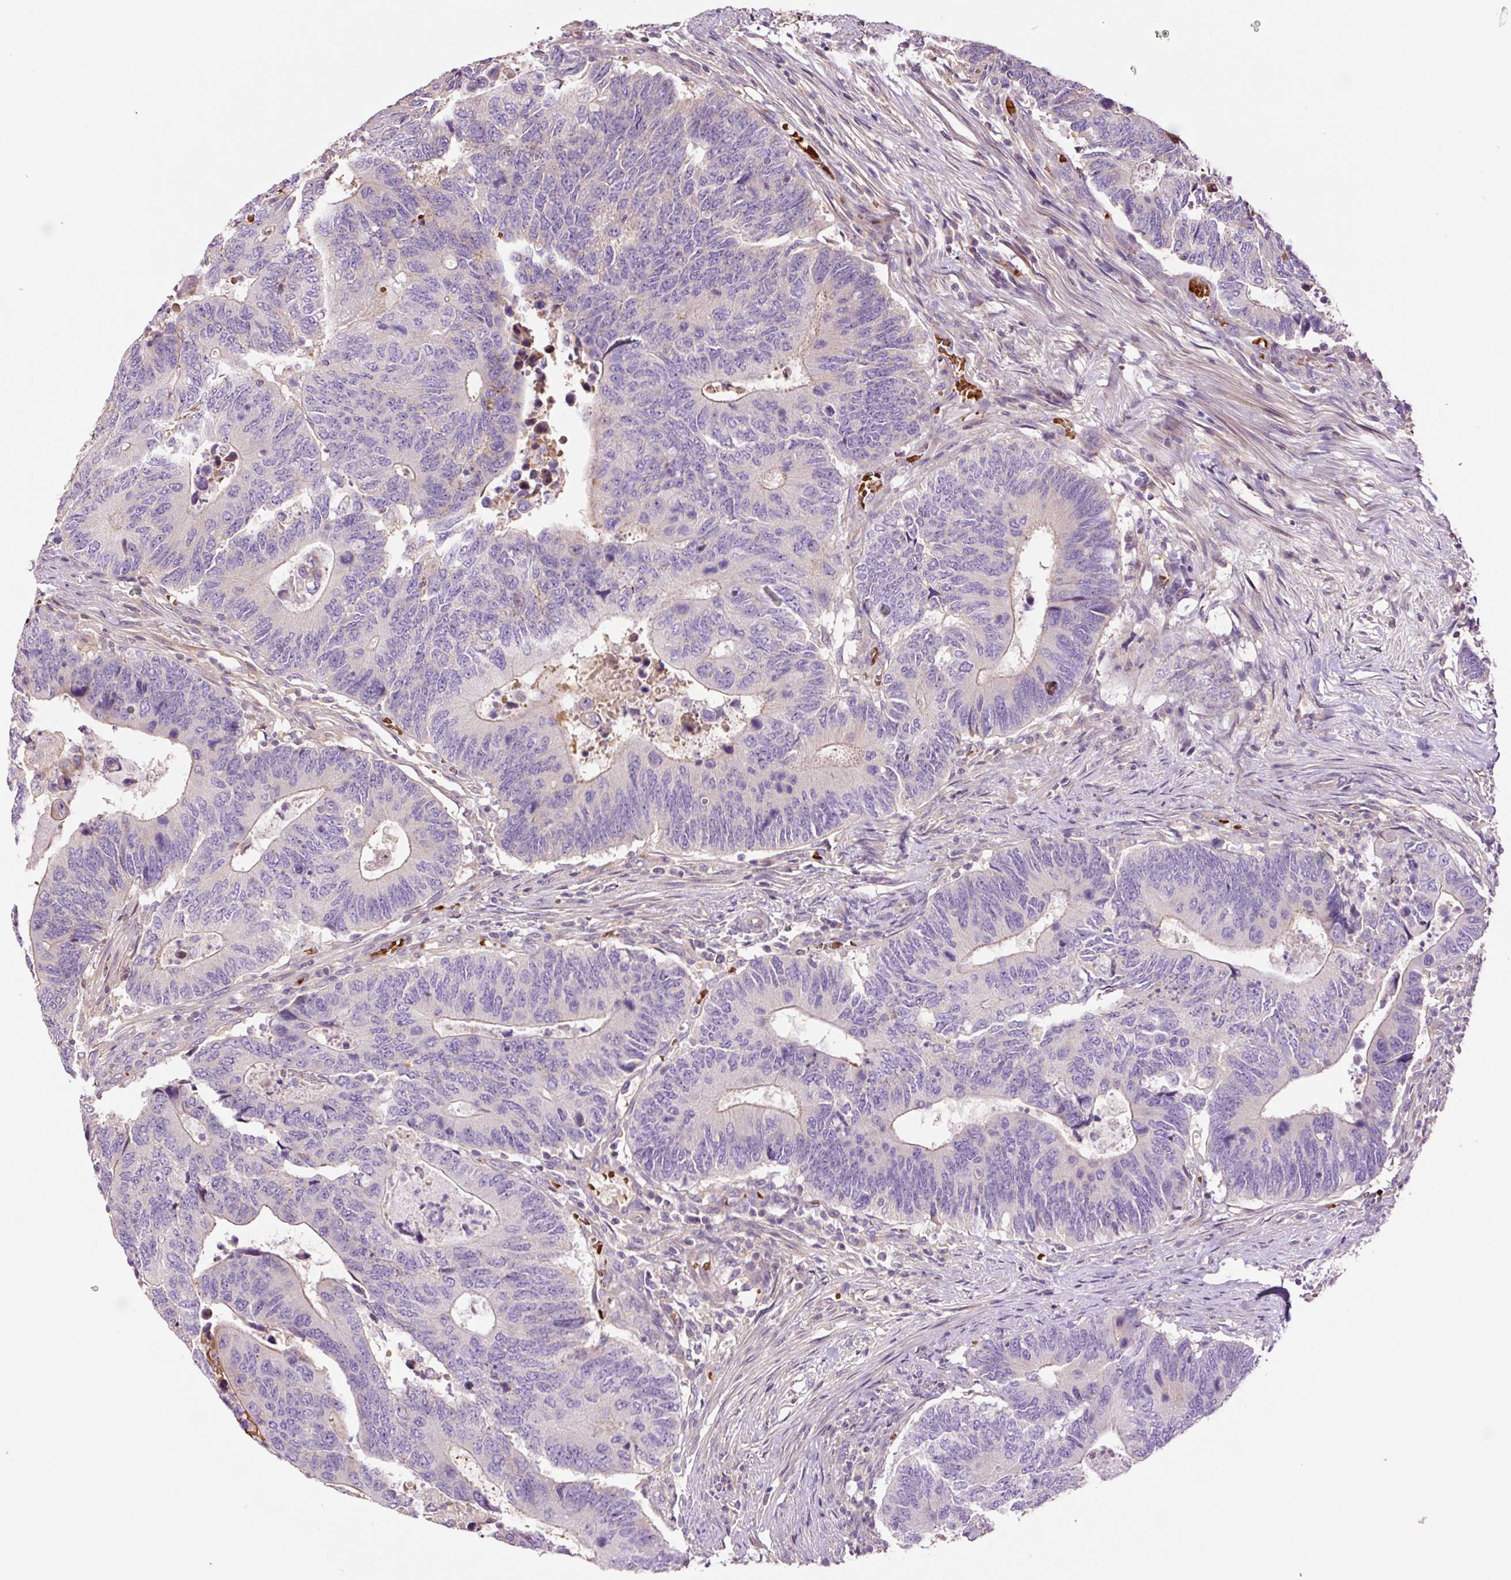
{"staining": {"intensity": "negative", "quantity": "none", "location": "none"}, "tissue": "colorectal cancer", "cell_type": "Tumor cells", "image_type": "cancer", "snomed": [{"axis": "morphology", "description": "Adenocarcinoma, NOS"}, {"axis": "topography", "description": "Colon"}], "caption": "Histopathology image shows no significant protein expression in tumor cells of colorectal cancer (adenocarcinoma).", "gene": "TMEM235", "patient": {"sex": "male", "age": 87}}